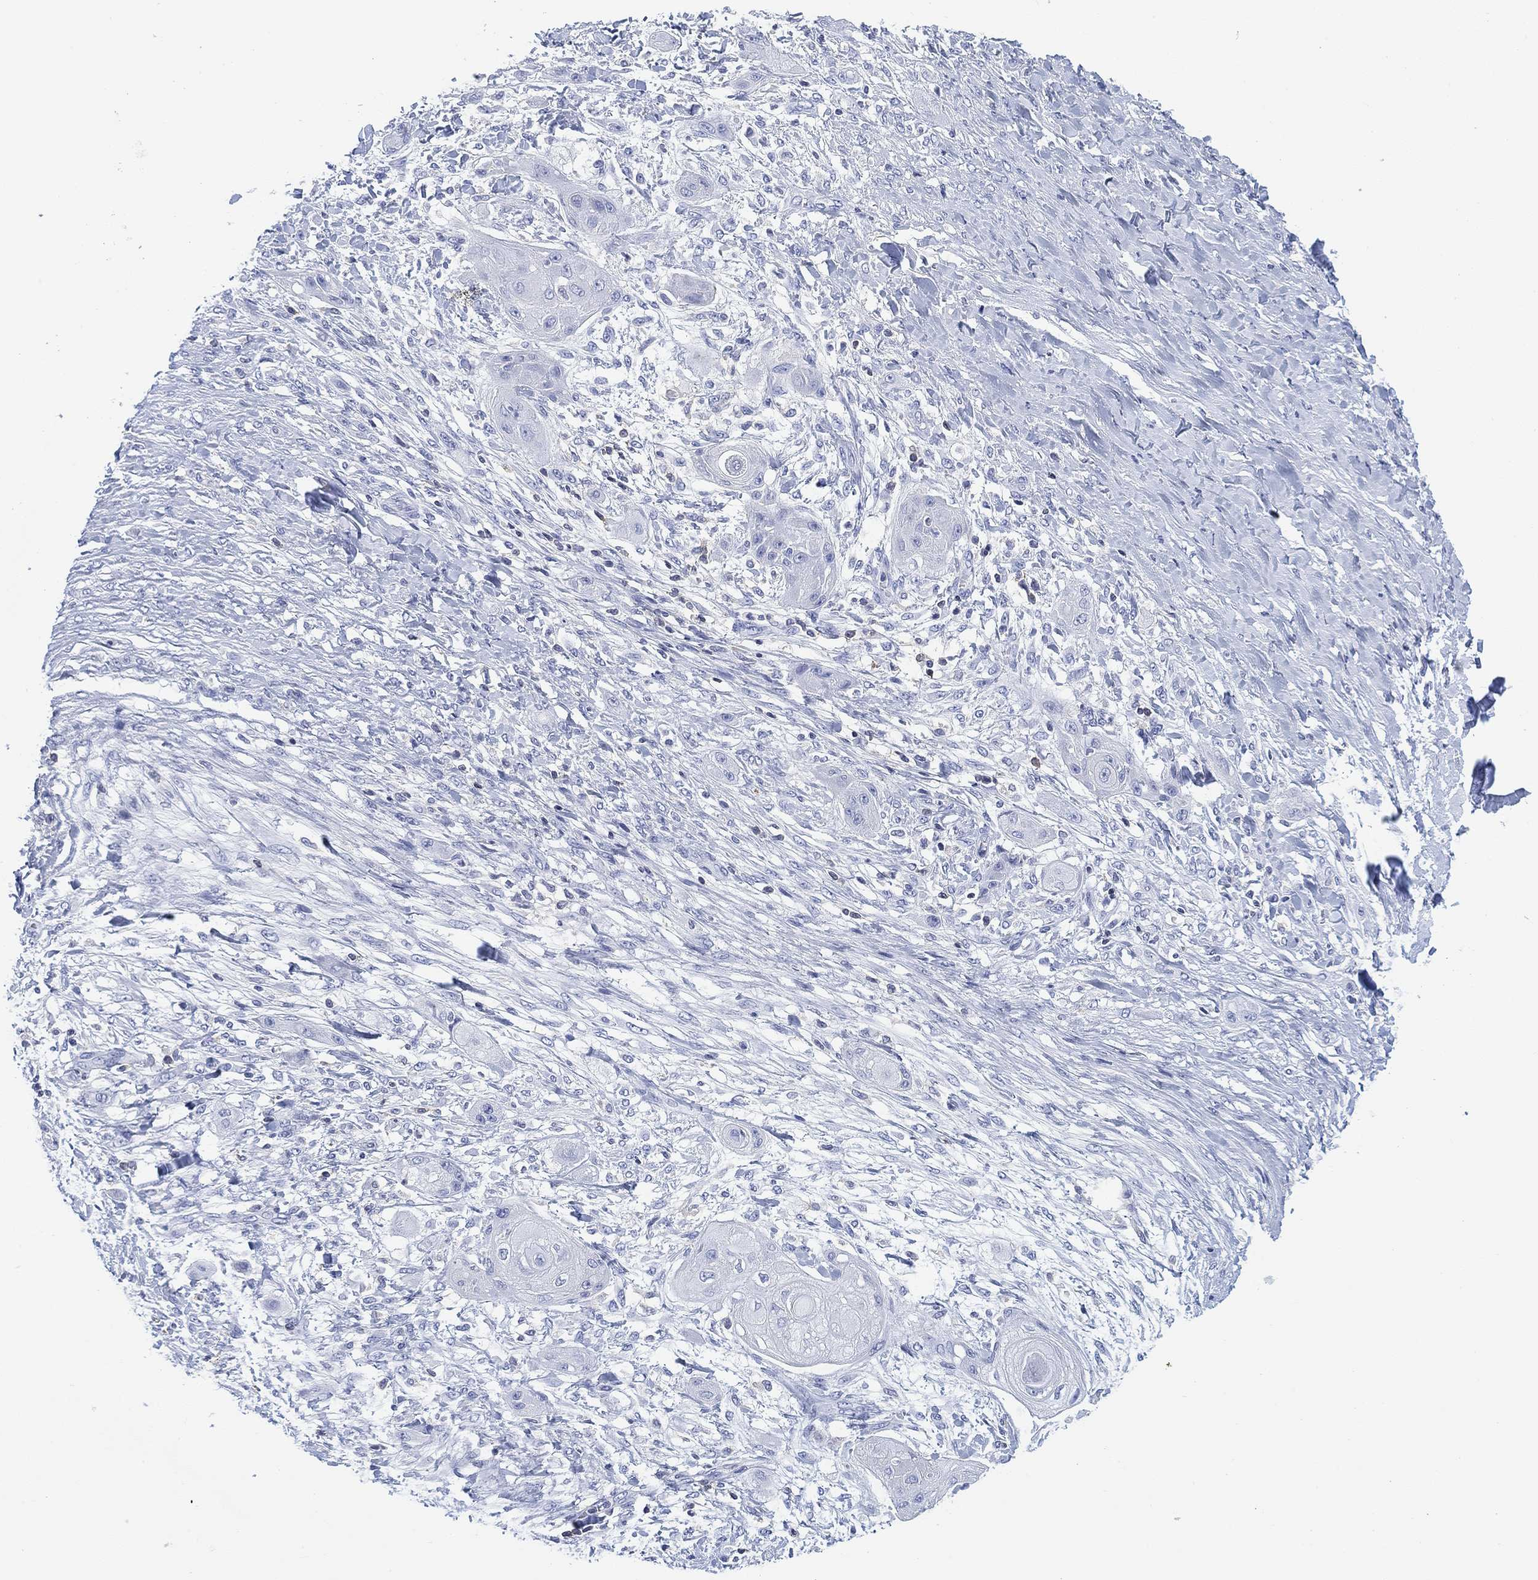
{"staining": {"intensity": "negative", "quantity": "none", "location": "none"}, "tissue": "skin cancer", "cell_type": "Tumor cells", "image_type": "cancer", "snomed": [{"axis": "morphology", "description": "Squamous cell carcinoma, NOS"}, {"axis": "topography", "description": "Skin"}], "caption": "There is no significant positivity in tumor cells of skin cancer.", "gene": "FYB1", "patient": {"sex": "male", "age": 62}}